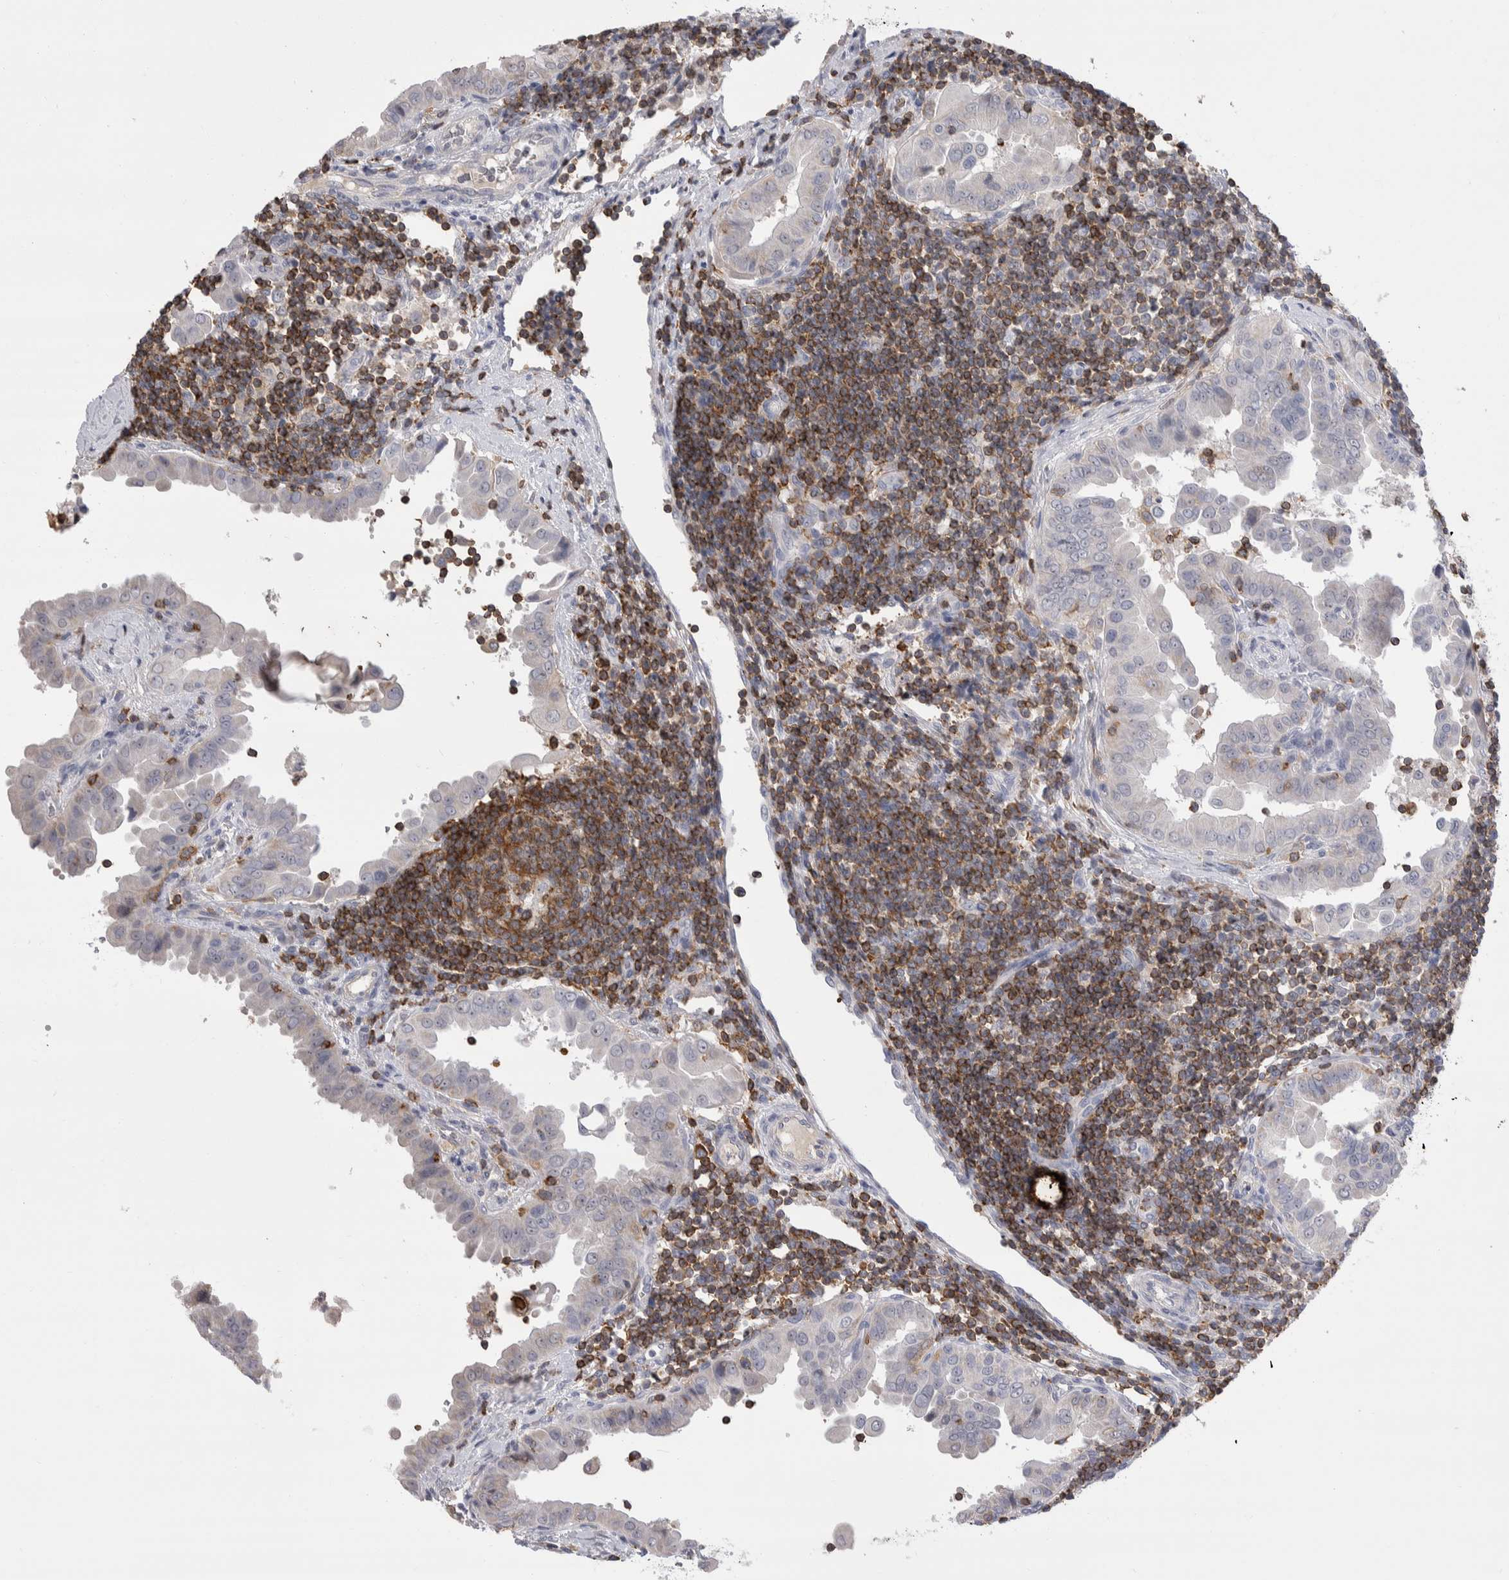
{"staining": {"intensity": "negative", "quantity": "none", "location": "none"}, "tissue": "thyroid cancer", "cell_type": "Tumor cells", "image_type": "cancer", "snomed": [{"axis": "morphology", "description": "Papillary adenocarcinoma, NOS"}, {"axis": "topography", "description": "Thyroid gland"}], "caption": "A high-resolution micrograph shows immunohistochemistry (IHC) staining of thyroid cancer (papillary adenocarcinoma), which exhibits no significant staining in tumor cells. (DAB (3,3'-diaminobenzidine) IHC with hematoxylin counter stain).", "gene": "CEP295NL", "patient": {"sex": "male", "age": 33}}